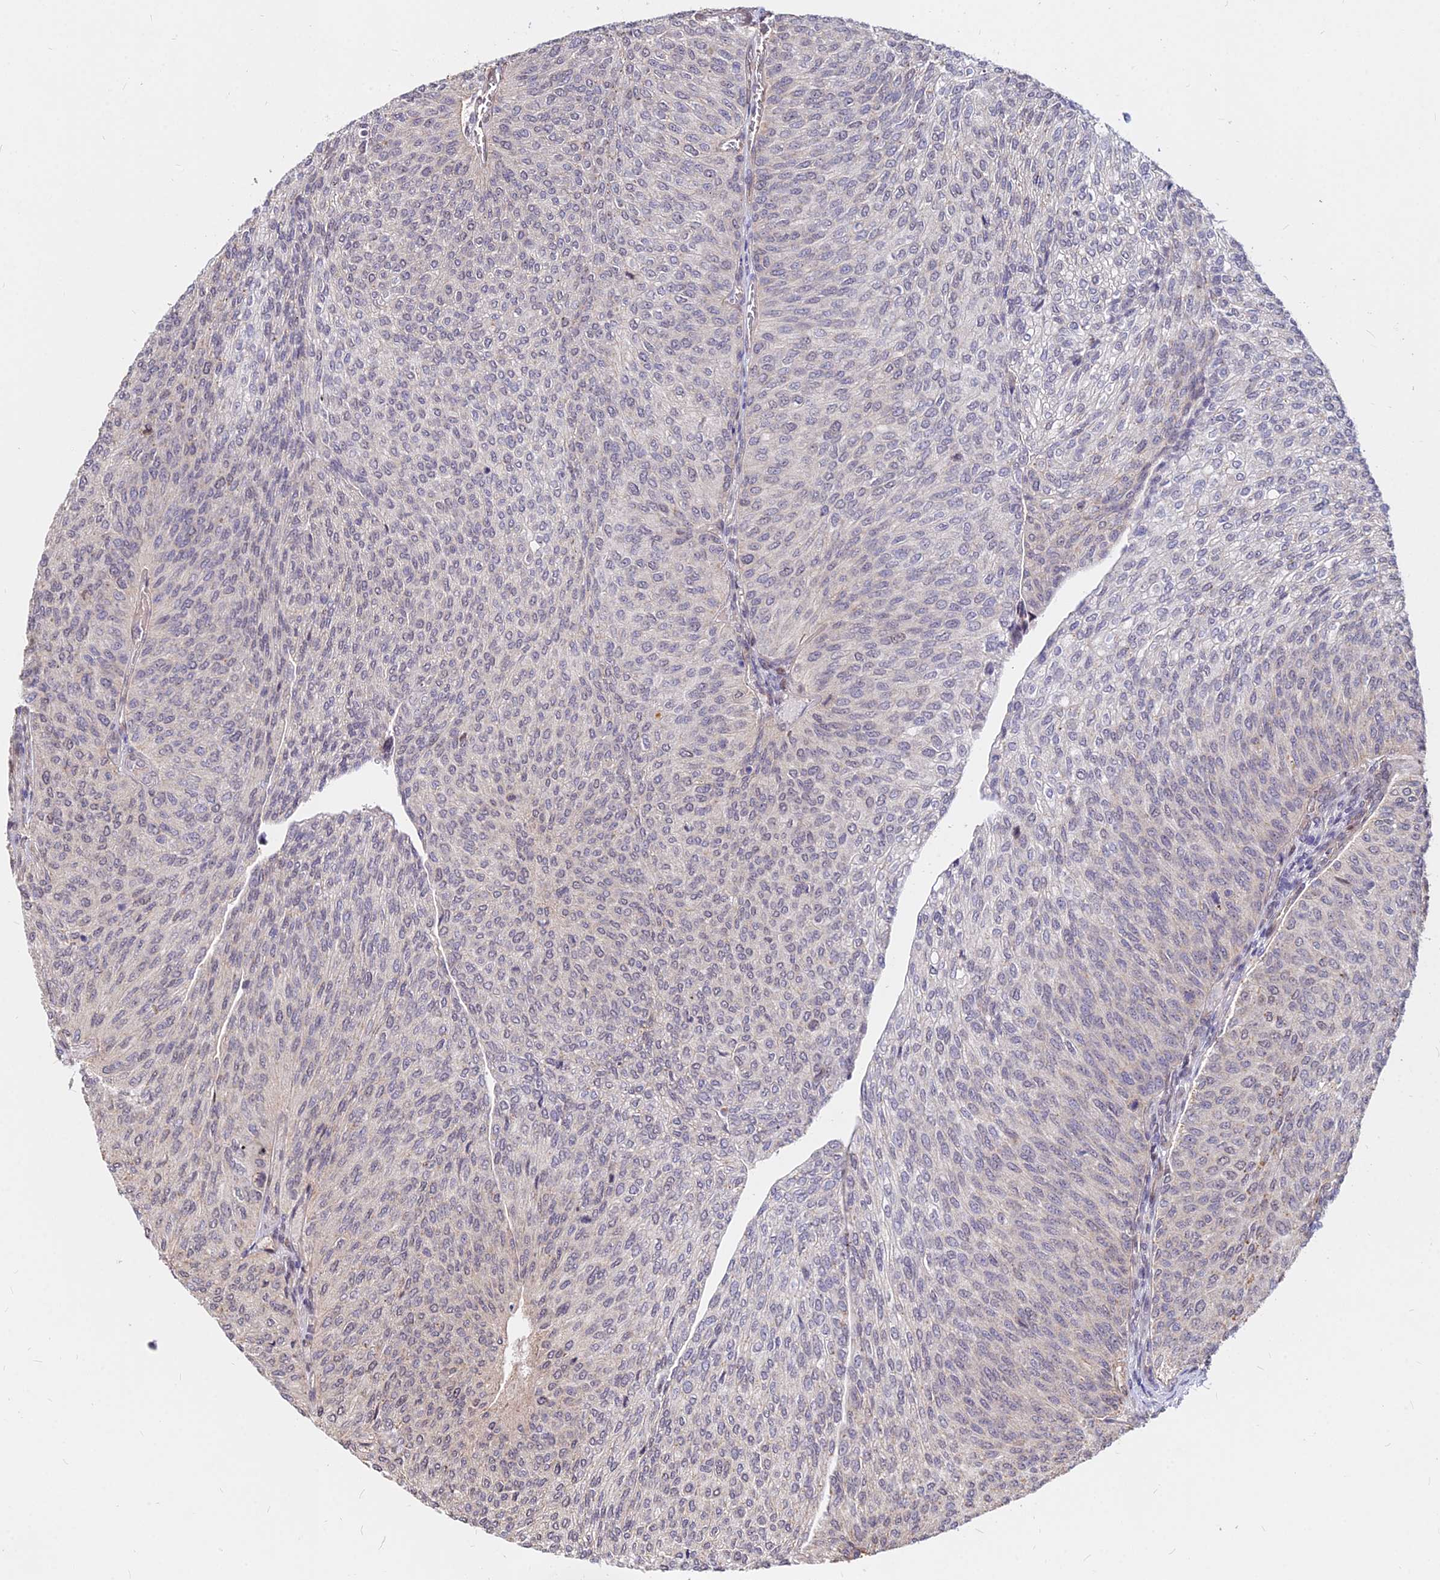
{"staining": {"intensity": "weak", "quantity": "25%-75%", "location": "nuclear"}, "tissue": "urothelial cancer", "cell_type": "Tumor cells", "image_type": "cancer", "snomed": [{"axis": "morphology", "description": "Urothelial carcinoma, High grade"}, {"axis": "topography", "description": "Urinary bladder"}], "caption": "DAB immunohistochemical staining of urothelial carcinoma (high-grade) exhibits weak nuclear protein positivity in approximately 25%-75% of tumor cells.", "gene": "C11orf68", "patient": {"sex": "female", "age": 79}}